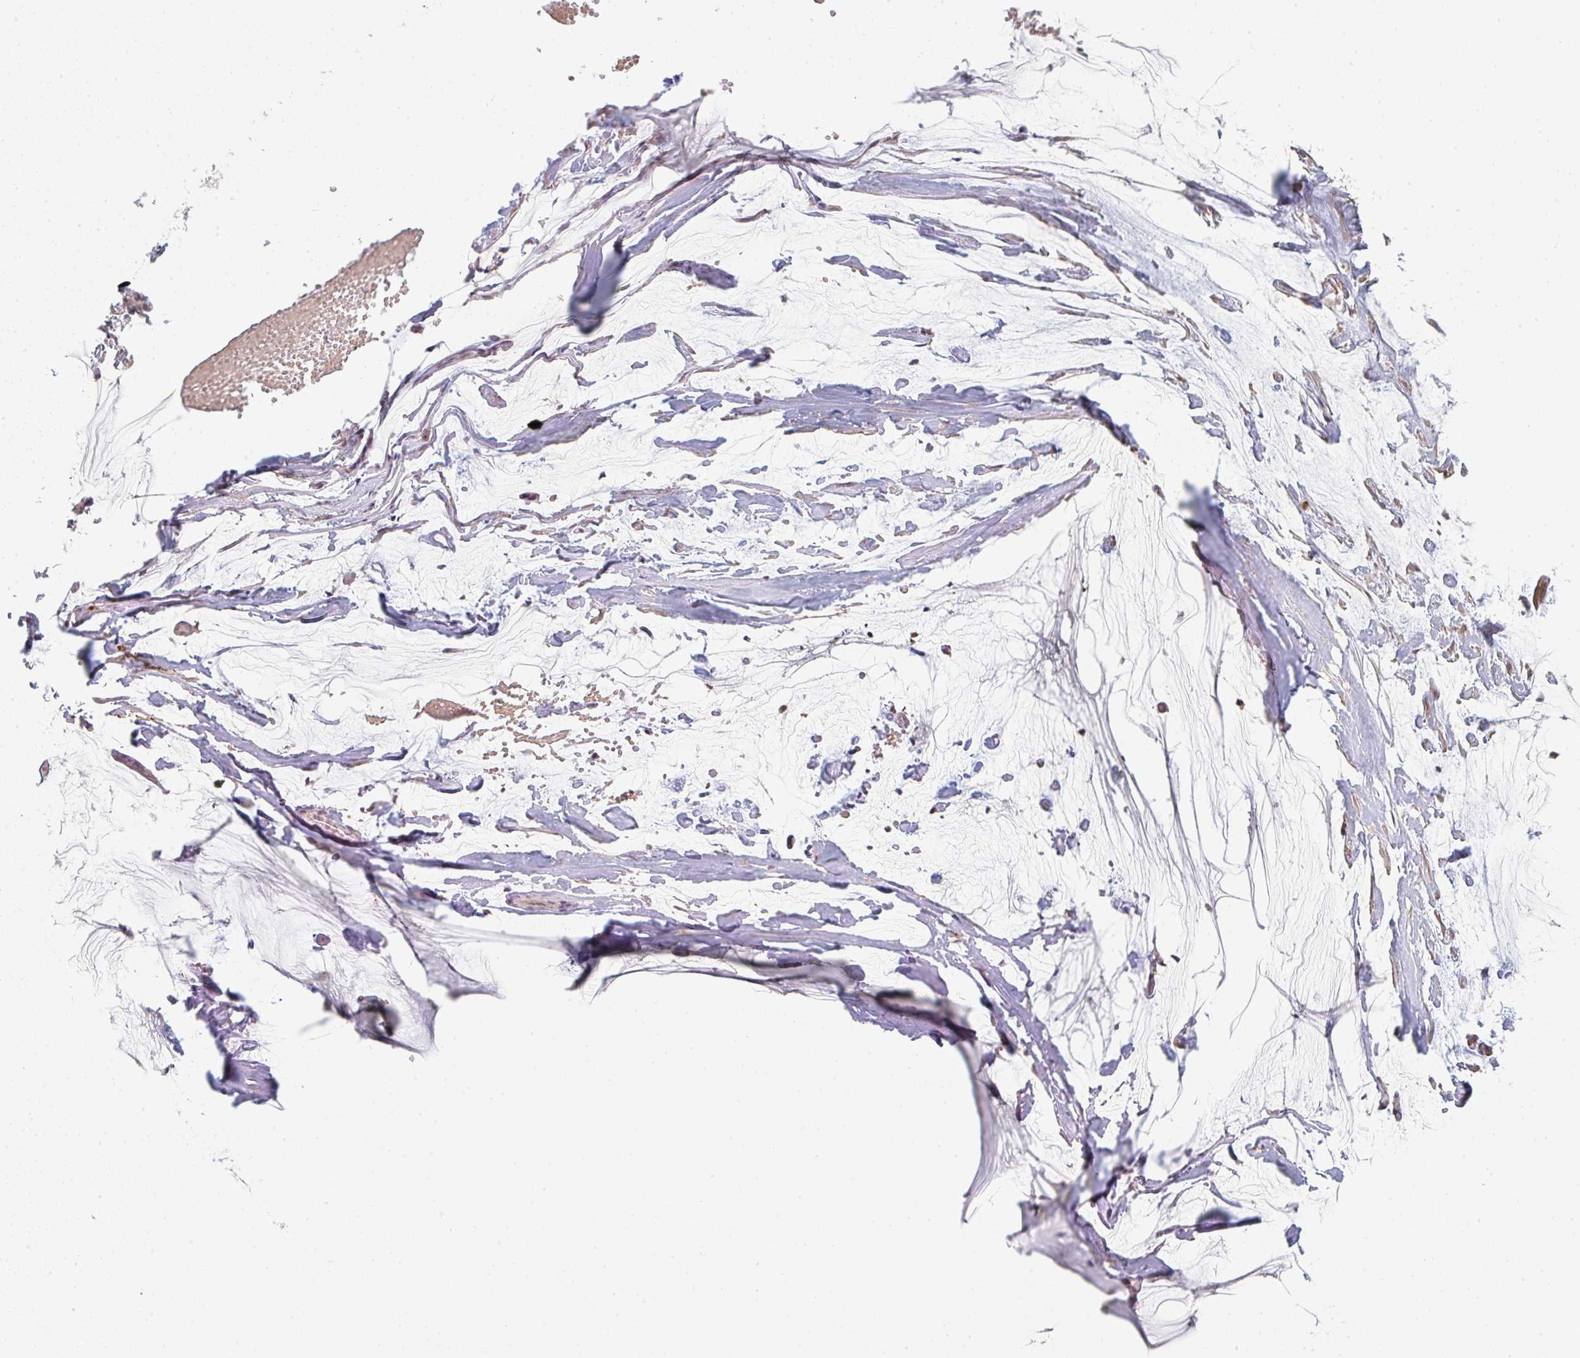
{"staining": {"intensity": "negative", "quantity": "none", "location": "none"}, "tissue": "ovarian cancer", "cell_type": "Tumor cells", "image_type": "cancer", "snomed": [{"axis": "morphology", "description": "Cystadenocarcinoma, mucinous, NOS"}, {"axis": "topography", "description": "Ovary"}], "caption": "DAB immunohistochemical staining of human mucinous cystadenocarcinoma (ovarian) reveals no significant expression in tumor cells.", "gene": "TMEM237", "patient": {"sex": "female", "age": 39}}